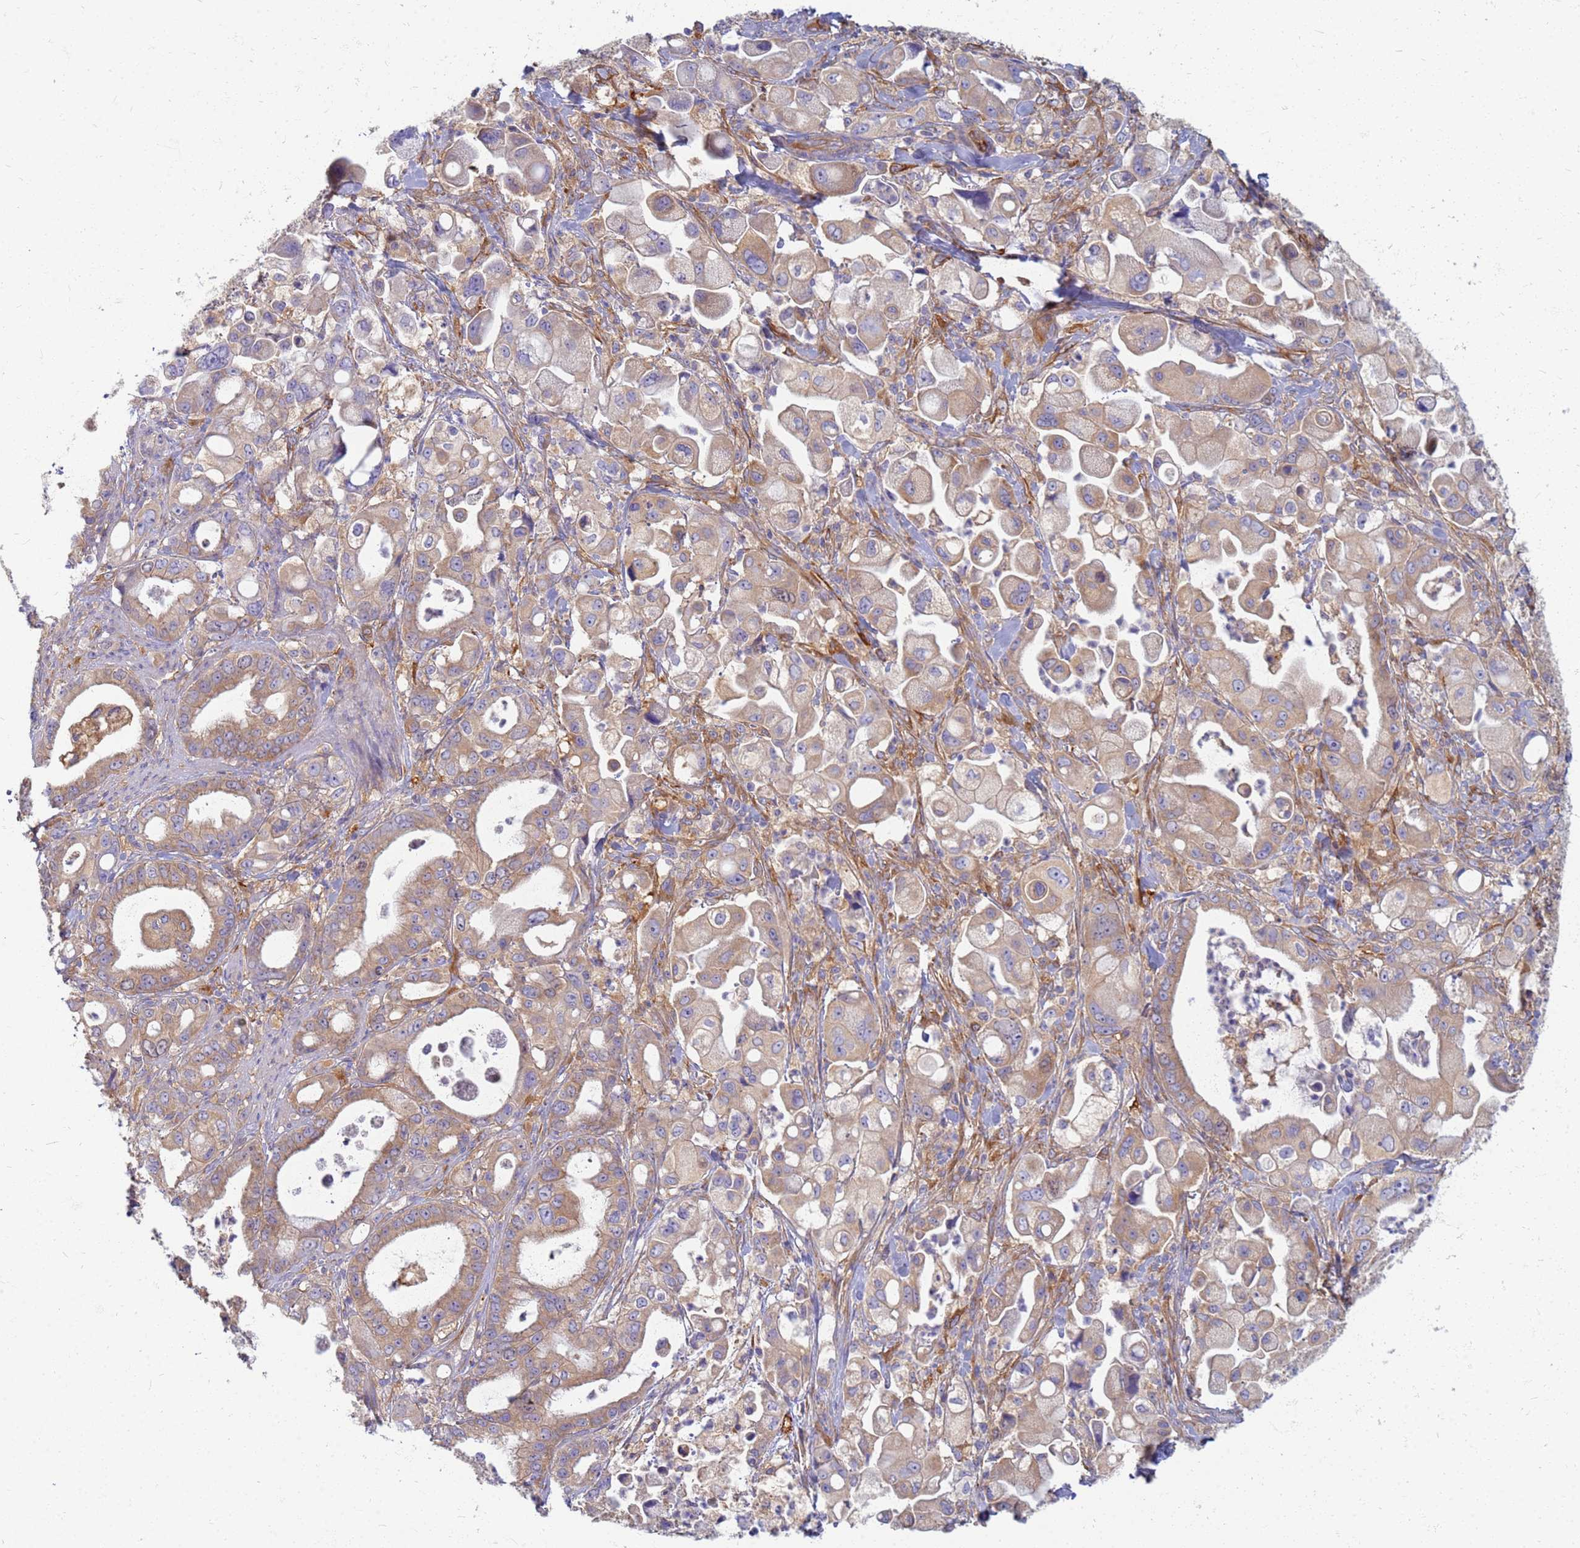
{"staining": {"intensity": "moderate", "quantity": ">75%", "location": "cytoplasmic/membranous"}, "tissue": "pancreatic cancer", "cell_type": "Tumor cells", "image_type": "cancer", "snomed": [{"axis": "morphology", "description": "Adenocarcinoma, NOS"}, {"axis": "topography", "description": "Pancreas"}], "caption": "Protein expression analysis of human pancreatic adenocarcinoma reveals moderate cytoplasmic/membranous expression in approximately >75% of tumor cells.", "gene": "EEA1", "patient": {"sex": "male", "age": 68}}